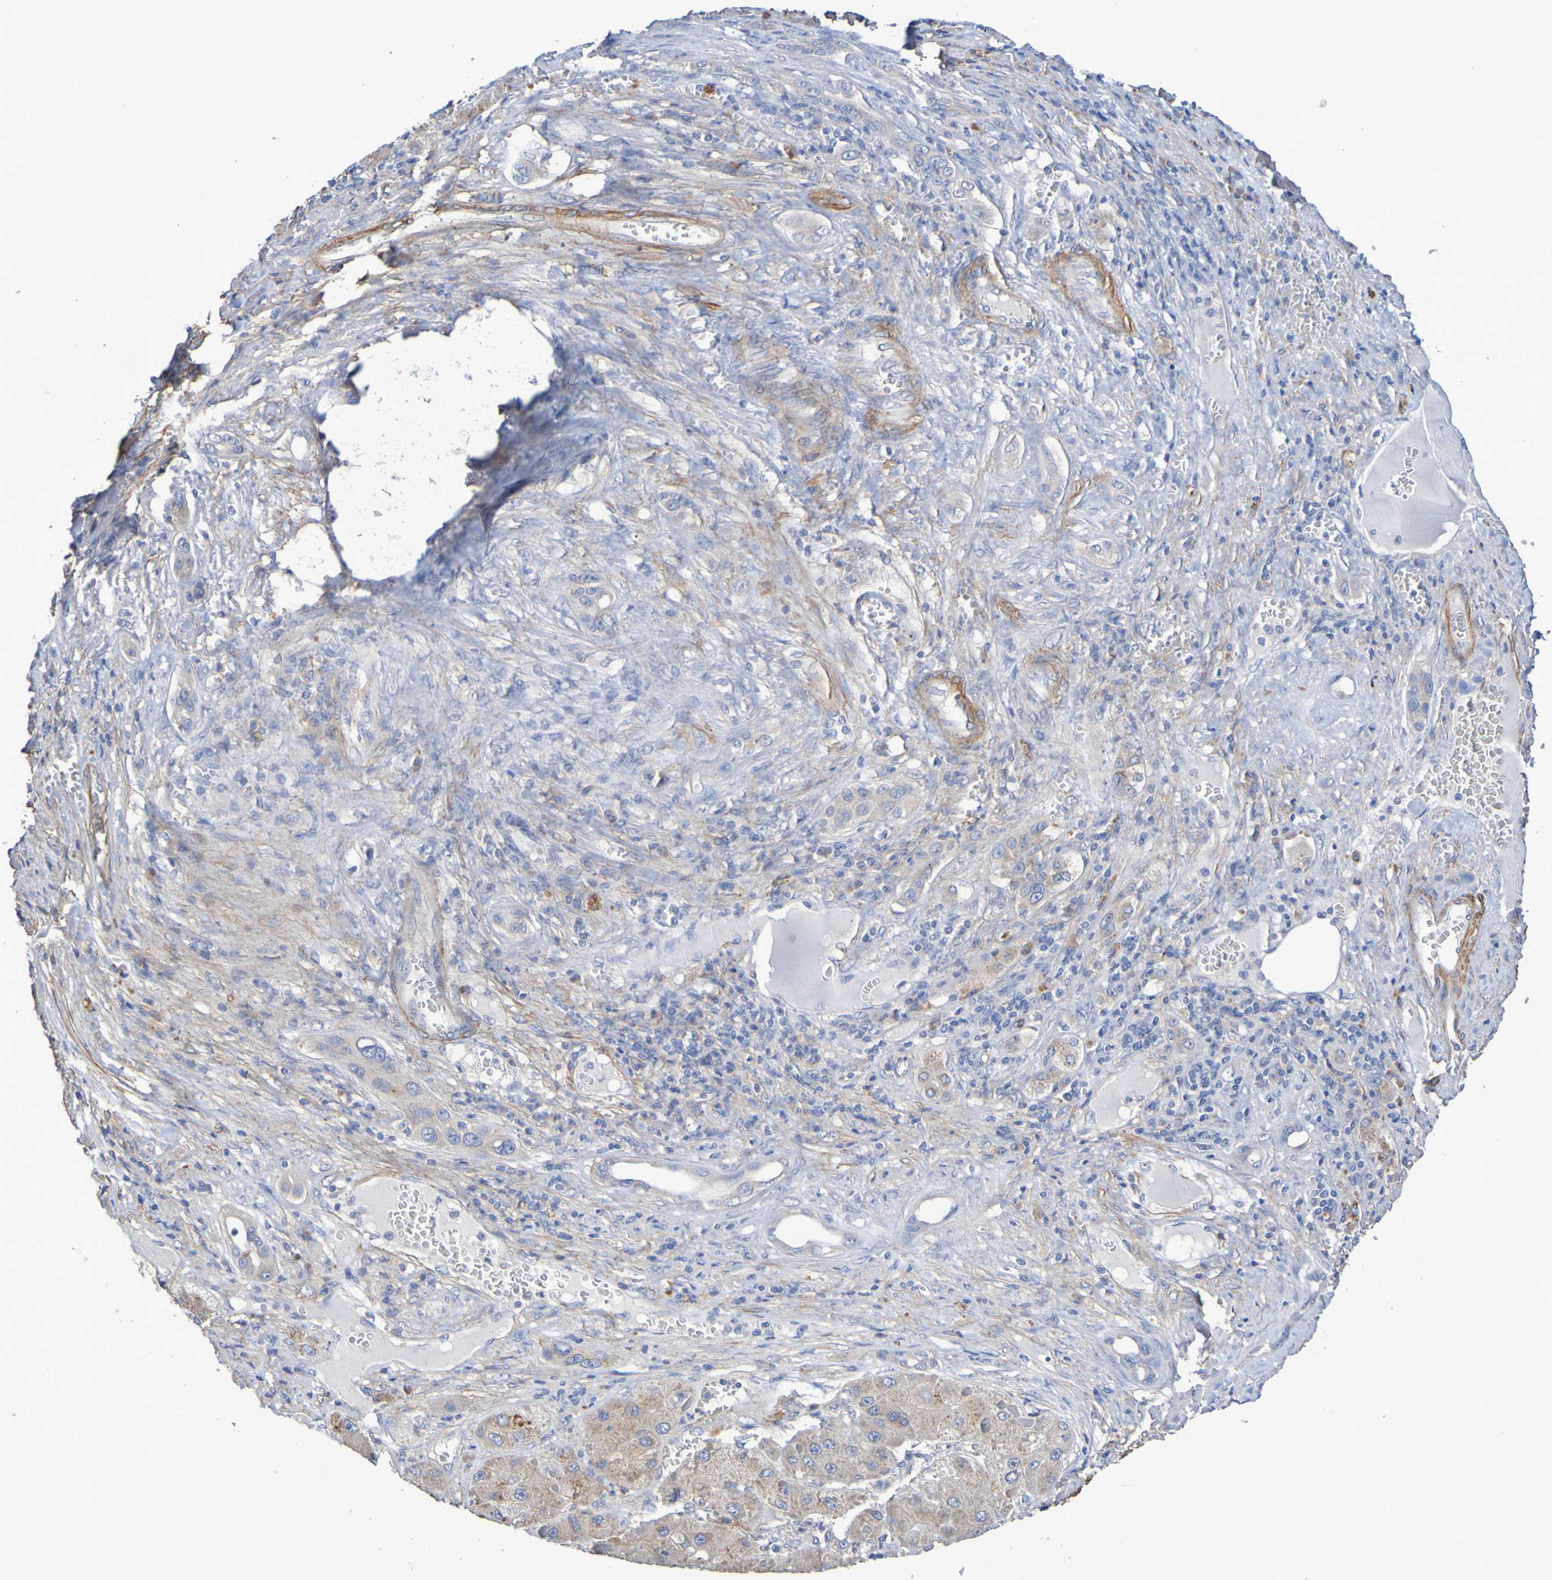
{"staining": {"intensity": "weak", "quantity": ">75%", "location": "cytoplasmic/membranous"}, "tissue": "liver cancer", "cell_type": "Tumor cells", "image_type": "cancer", "snomed": [{"axis": "morphology", "description": "Carcinoma, Hepatocellular, NOS"}, {"axis": "topography", "description": "Liver"}], "caption": "Liver hepatocellular carcinoma was stained to show a protein in brown. There is low levels of weak cytoplasmic/membranous staining in about >75% of tumor cells.", "gene": "SRPRB", "patient": {"sex": "female", "age": 73}}